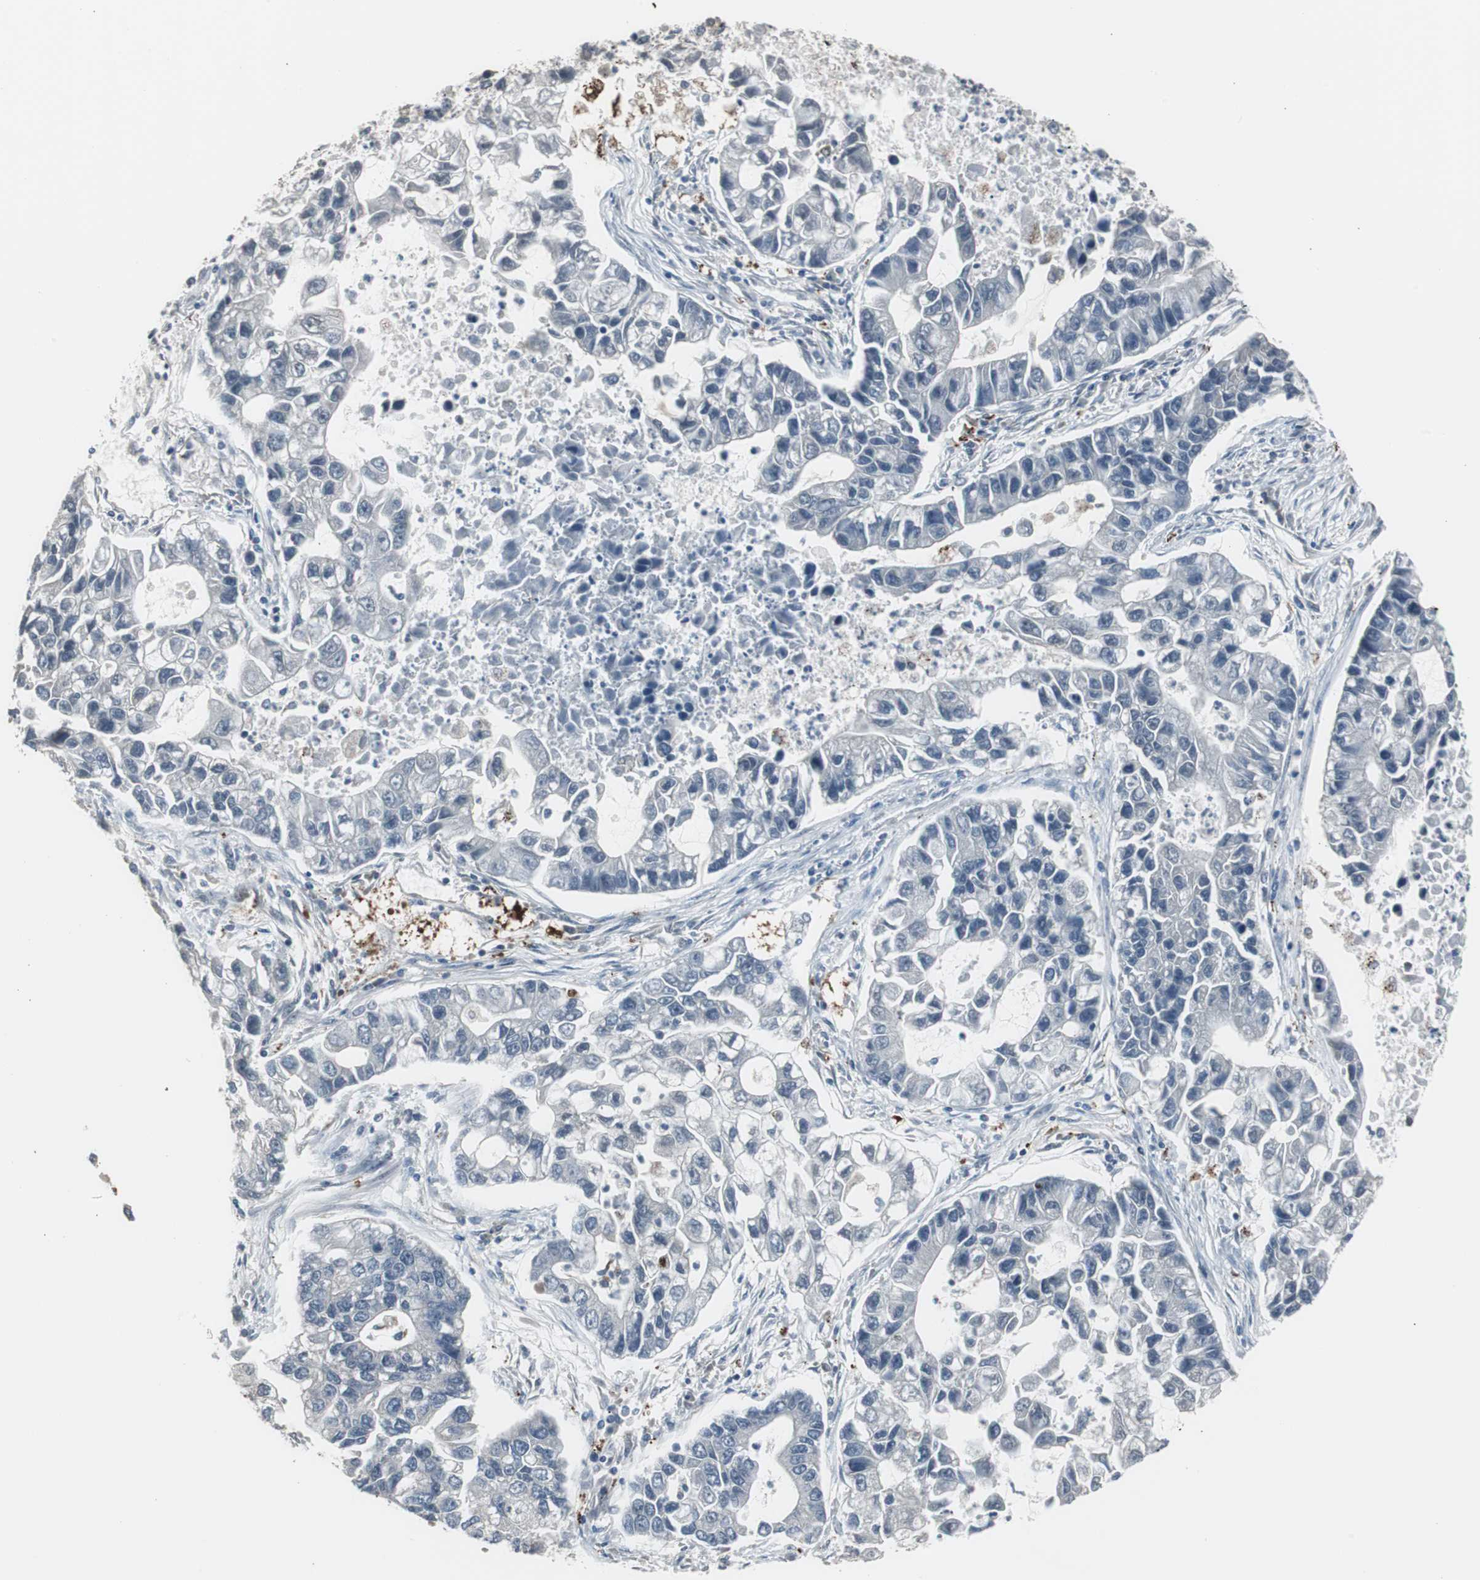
{"staining": {"intensity": "negative", "quantity": "none", "location": "none"}, "tissue": "lung cancer", "cell_type": "Tumor cells", "image_type": "cancer", "snomed": [{"axis": "morphology", "description": "Adenocarcinoma, NOS"}, {"axis": "topography", "description": "Lung"}], "caption": "Protein analysis of adenocarcinoma (lung) displays no significant staining in tumor cells.", "gene": "BOLA1", "patient": {"sex": "female", "age": 51}}